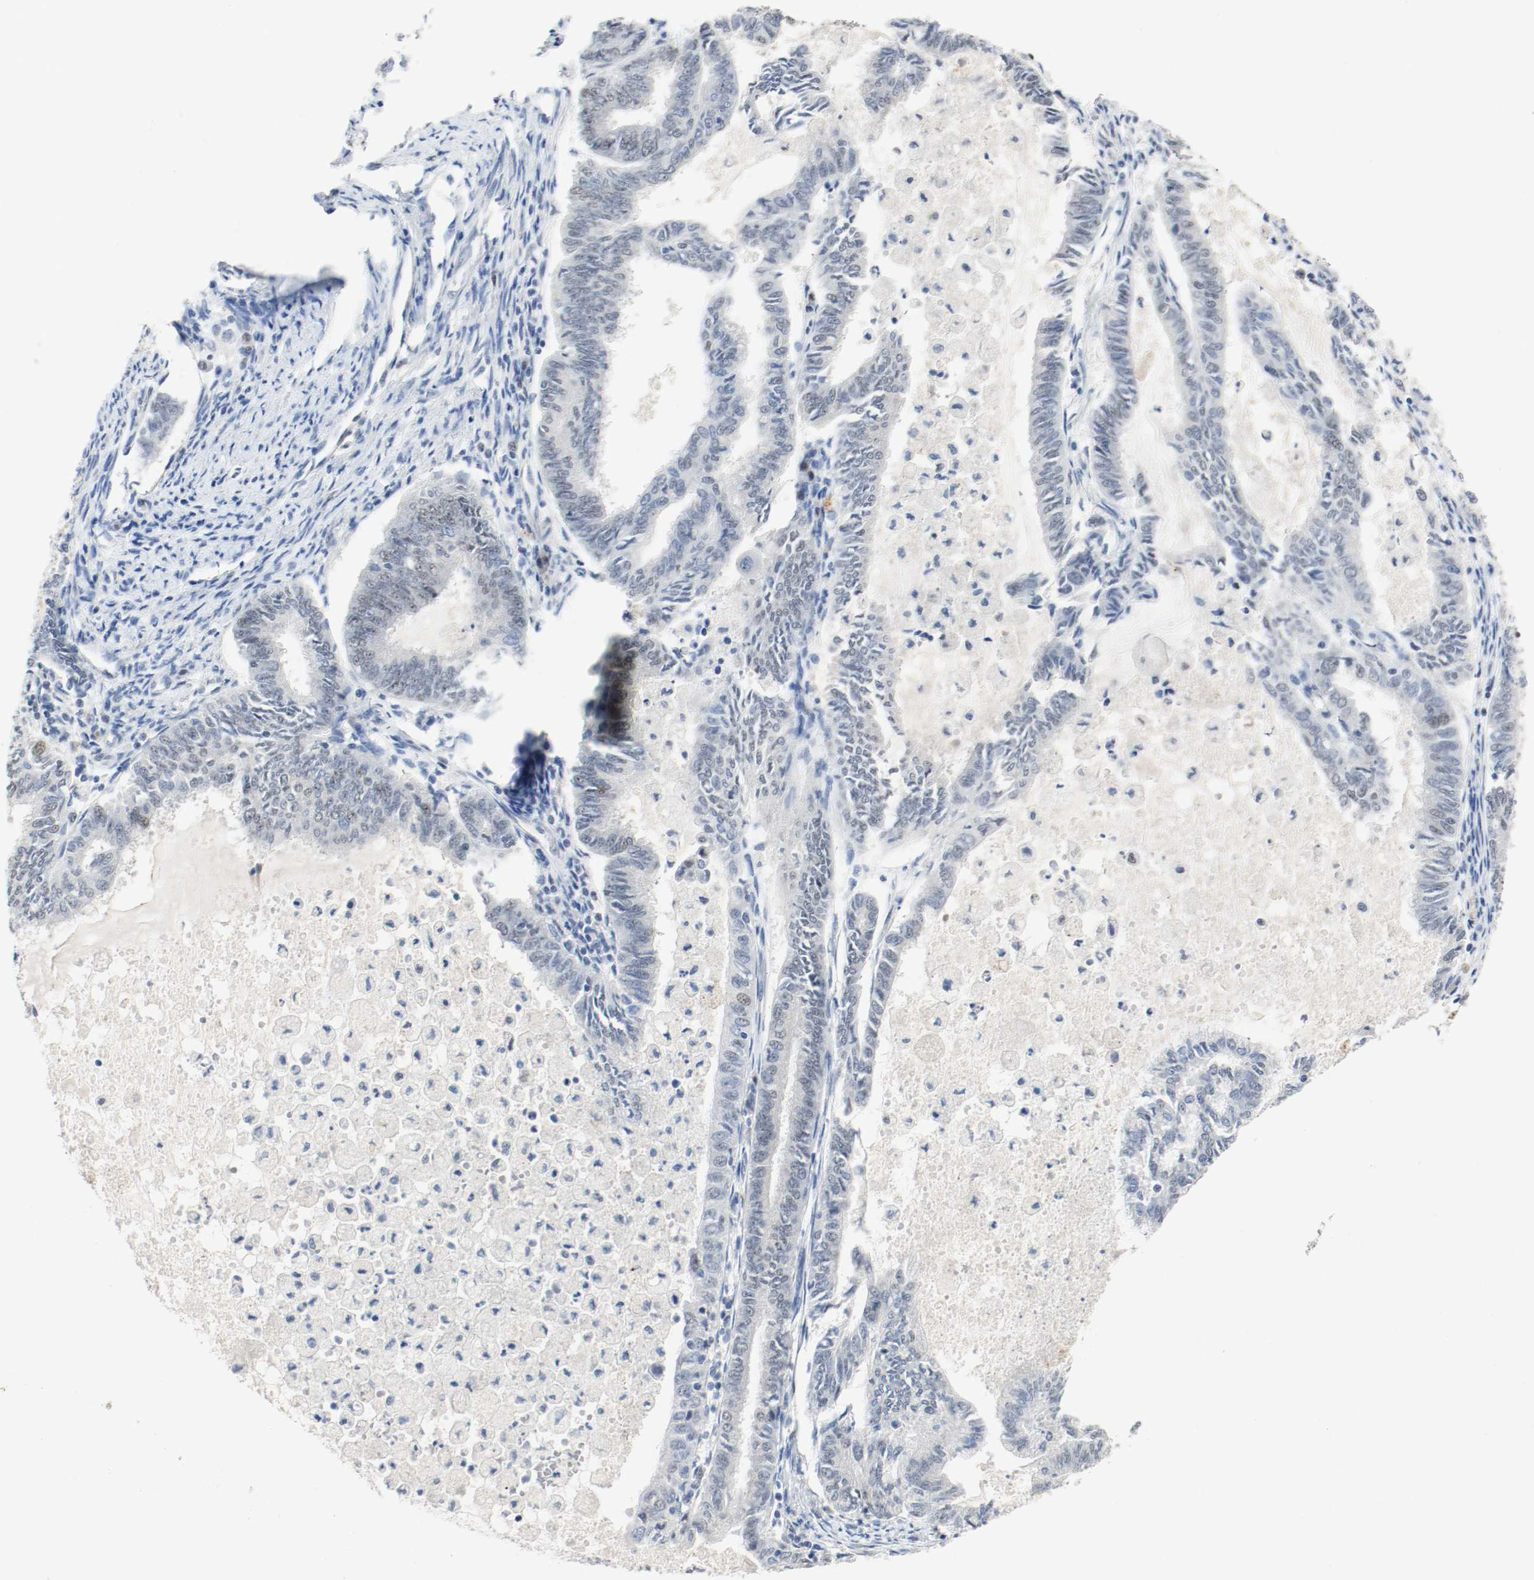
{"staining": {"intensity": "weak", "quantity": "<25%", "location": "nuclear"}, "tissue": "endometrial cancer", "cell_type": "Tumor cells", "image_type": "cancer", "snomed": [{"axis": "morphology", "description": "Adenocarcinoma, NOS"}, {"axis": "topography", "description": "Endometrium"}], "caption": "There is no significant positivity in tumor cells of adenocarcinoma (endometrial). (Brightfield microscopy of DAB (3,3'-diaminobenzidine) IHC at high magnification).", "gene": "ASH1L", "patient": {"sex": "female", "age": 86}}